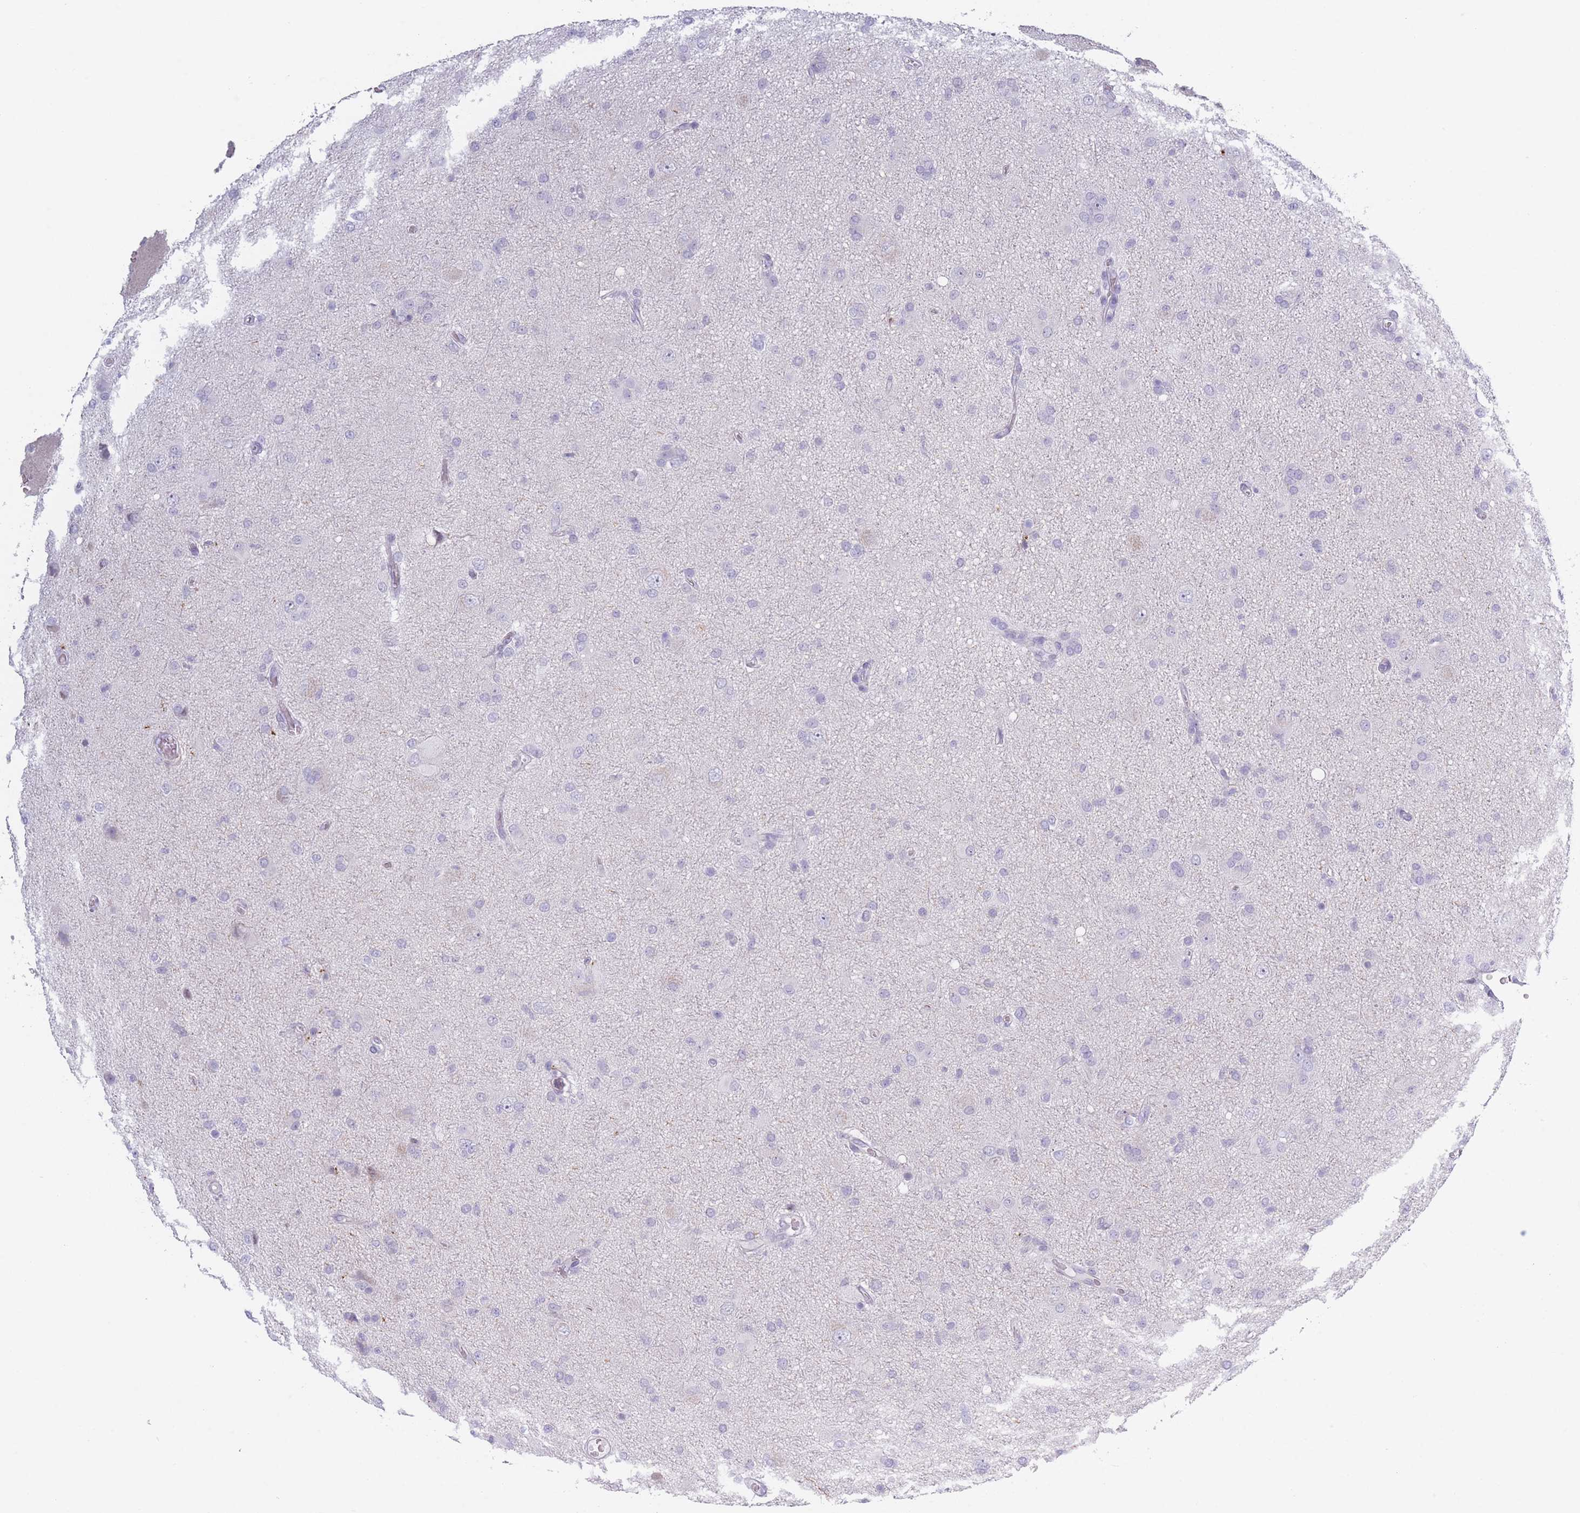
{"staining": {"intensity": "negative", "quantity": "none", "location": "none"}, "tissue": "glioma", "cell_type": "Tumor cells", "image_type": "cancer", "snomed": [{"axis": "morphology", "description": "Glioma, malignant, High grade"}, {"axis": "topography", "description": "Brain"}], "caption": "Tumor cells are negative for protein expression in human glioma.", "gene": "PLEKHG2", "patient": {"sex": "female", "age": 57}}